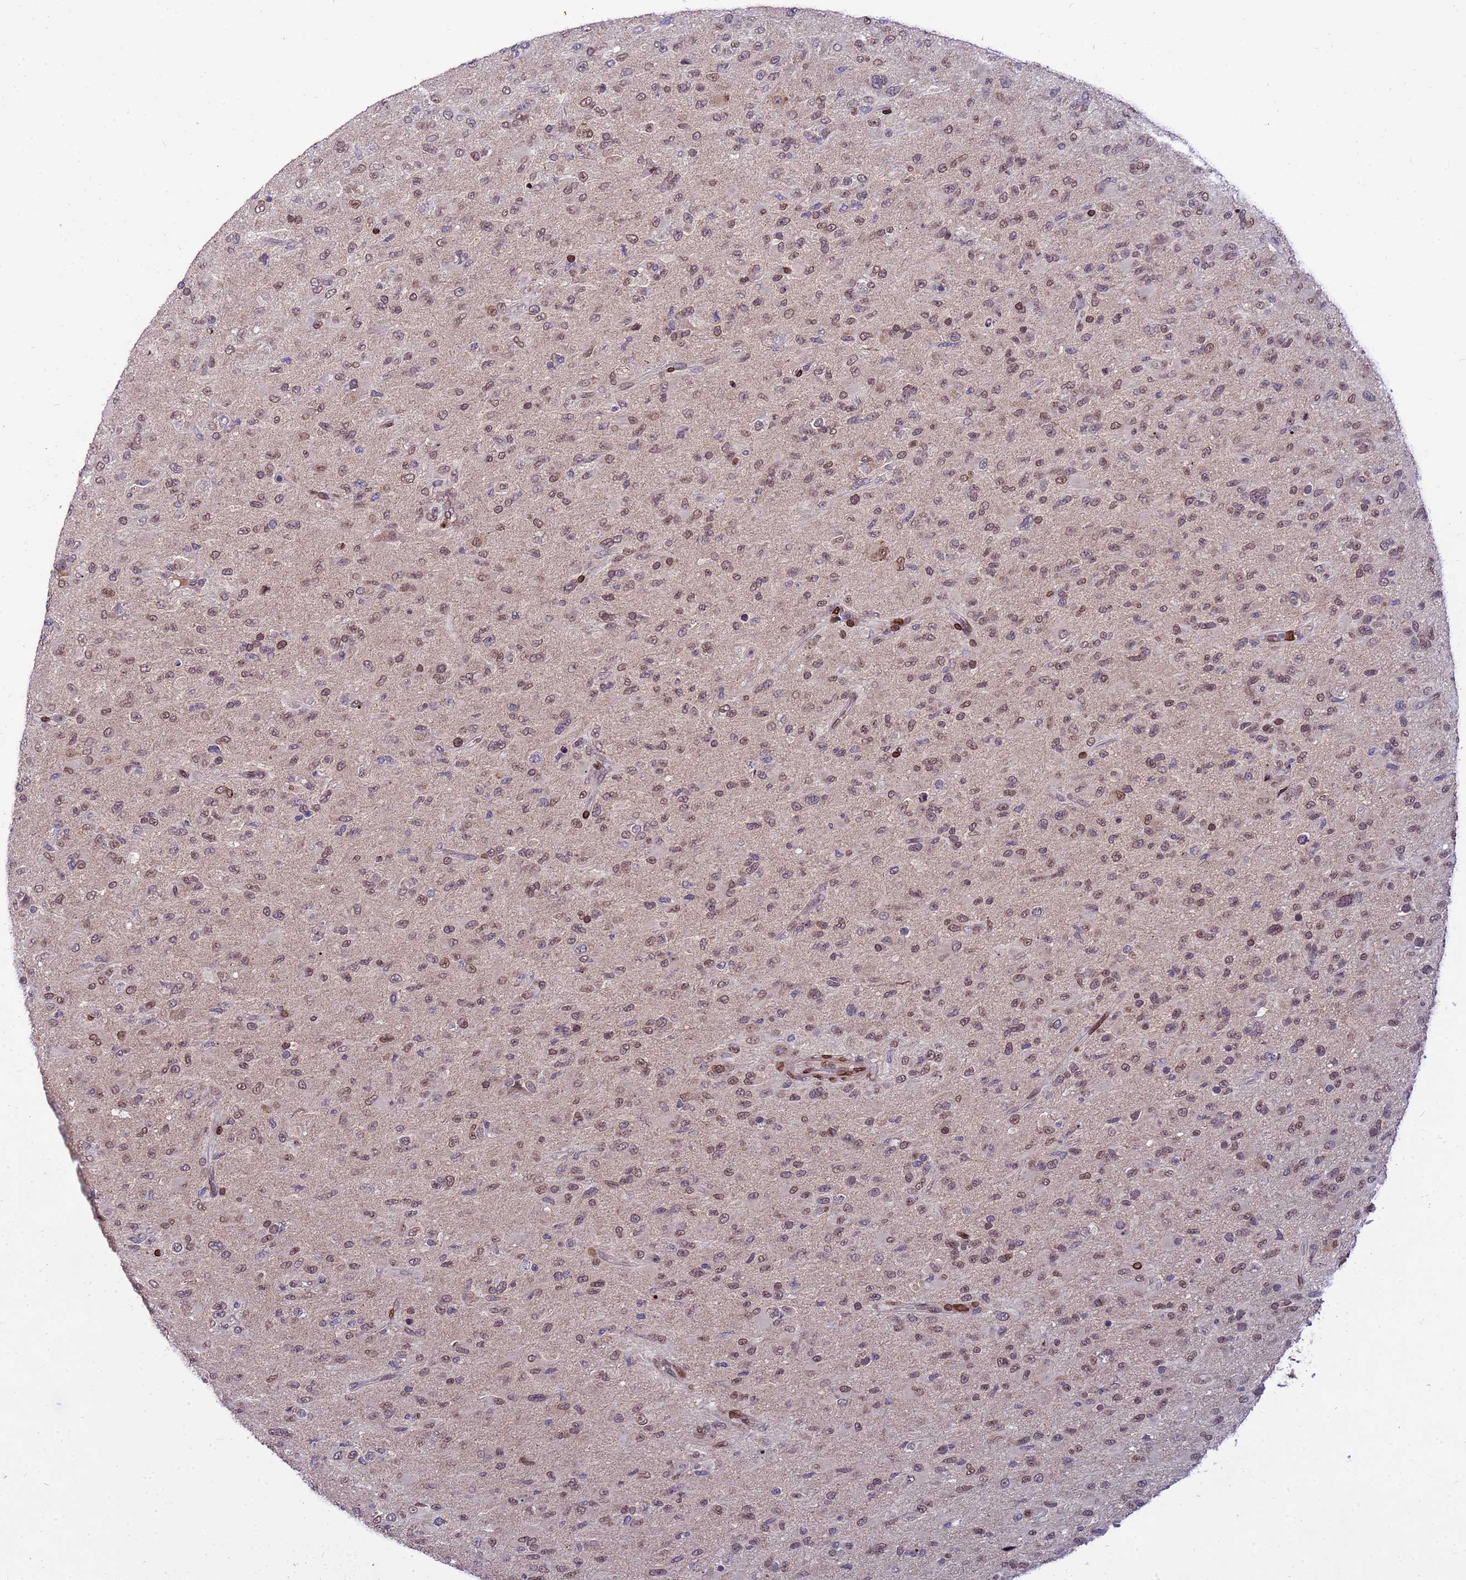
{"staining": {"intensity": "moderate", "quantity": ">75%", "location": "nuclear"}, "tissue": "glioma", "cell_type": "Tumor cells", "image_type": "cancer", "snomed": [{"axis": "morphology", "description": "Glioma, malignant, Low grade"}, {"axis": "topography", "description": "Brain"}], "caption": "Immunohistochemical staining of low-grade glioma (malignant) demonstrates moderate nuclear protein expression in about >75% of tumor cells. (Brightfield microscopy of DAB IHC at high magnification).", "gene": "GPR135", "patient": {"sex": "male", "age": 65}}